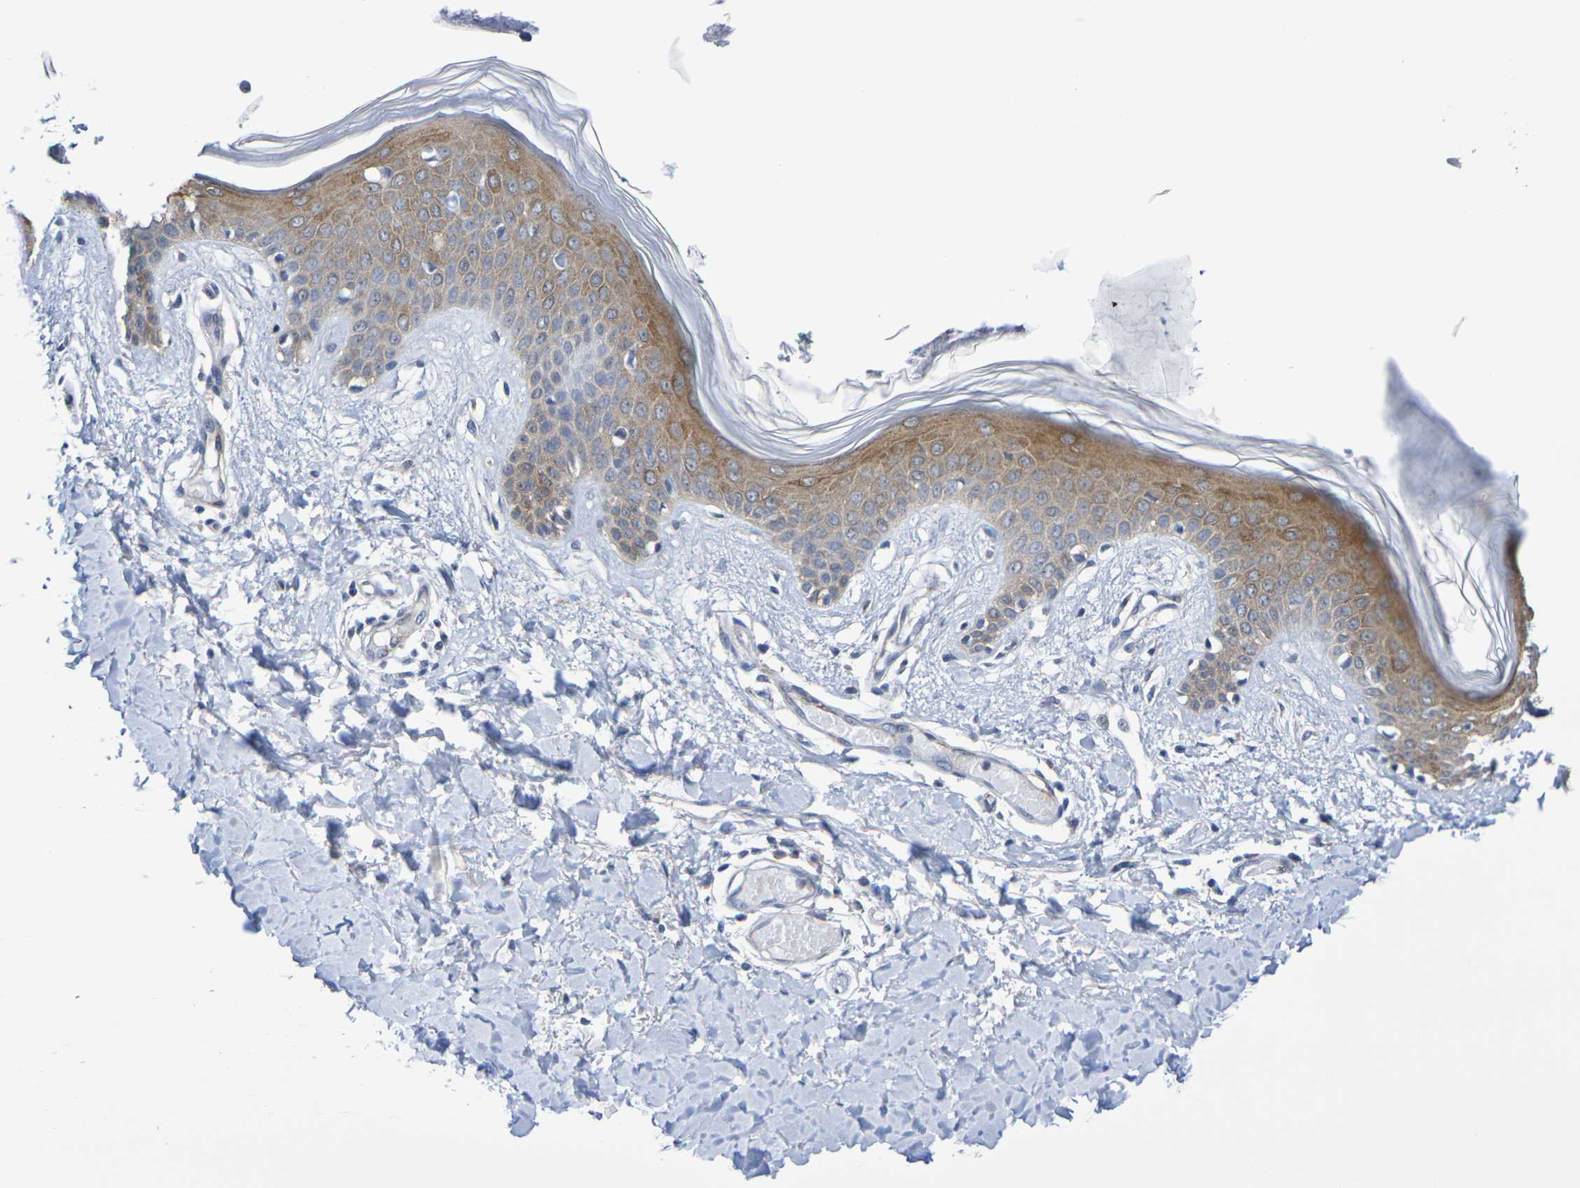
{"staining": {"intensity": "negative", "quantity": "none", "location": "none"}, "tissue": "skin", "cell_type": "Fibroblasts", "image_type": "normal", "snomed": [{"axis": "morphology", "description": "Normal tissue, NOS"}, {"axis": "topography", "description": "Skin"}], "caption": "Skin was stained to show a protein in brown. There is no significant expression in fibroblasts. Brightfield microscopy of IHC stained with DAB (brown) and hematoxylin (blue), captured at high magnification.", "gene": "CHRNB1", "patient": {"sex": "male", "age": 53}}